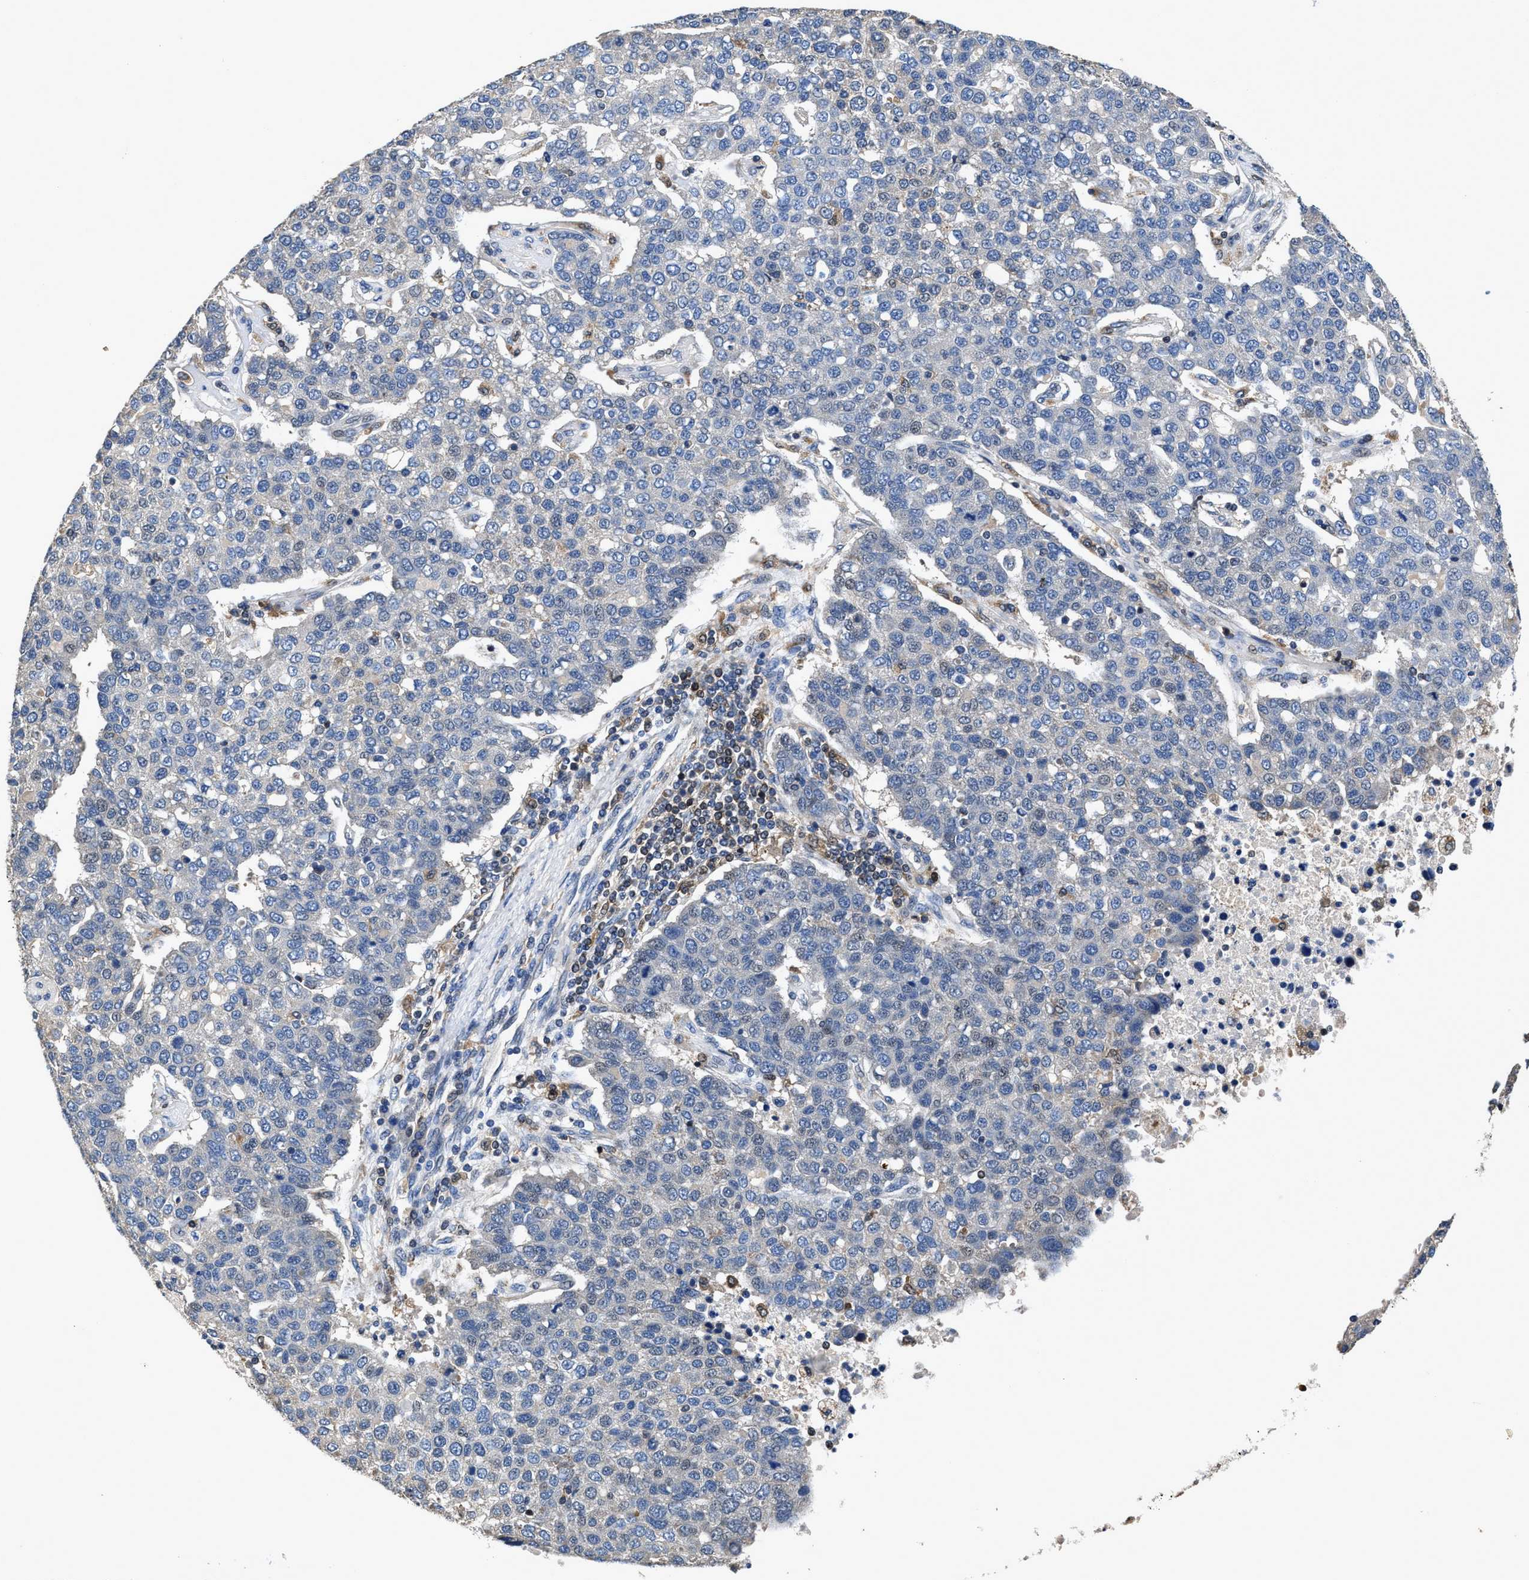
{"staining": {"intensity": "negative", "quantity": "none", "location": "none"}, "tissue": "pancreatic cancer", "cell_type": "Tumor cells", "image_type": "cancer", "snomed": [{"axis": "morphology", "description": "Adenocarcinoma, NOS"}, {"axis": "topography", "description": "Pancreas"}], "caption": "Immunohistochemical staining of pancreatic cancer demonstrates no significant staining in tumor cells. Nuclei are stained in blue.", "gene": "RGS10", "patient": {"sex": "female", "age": 61}}